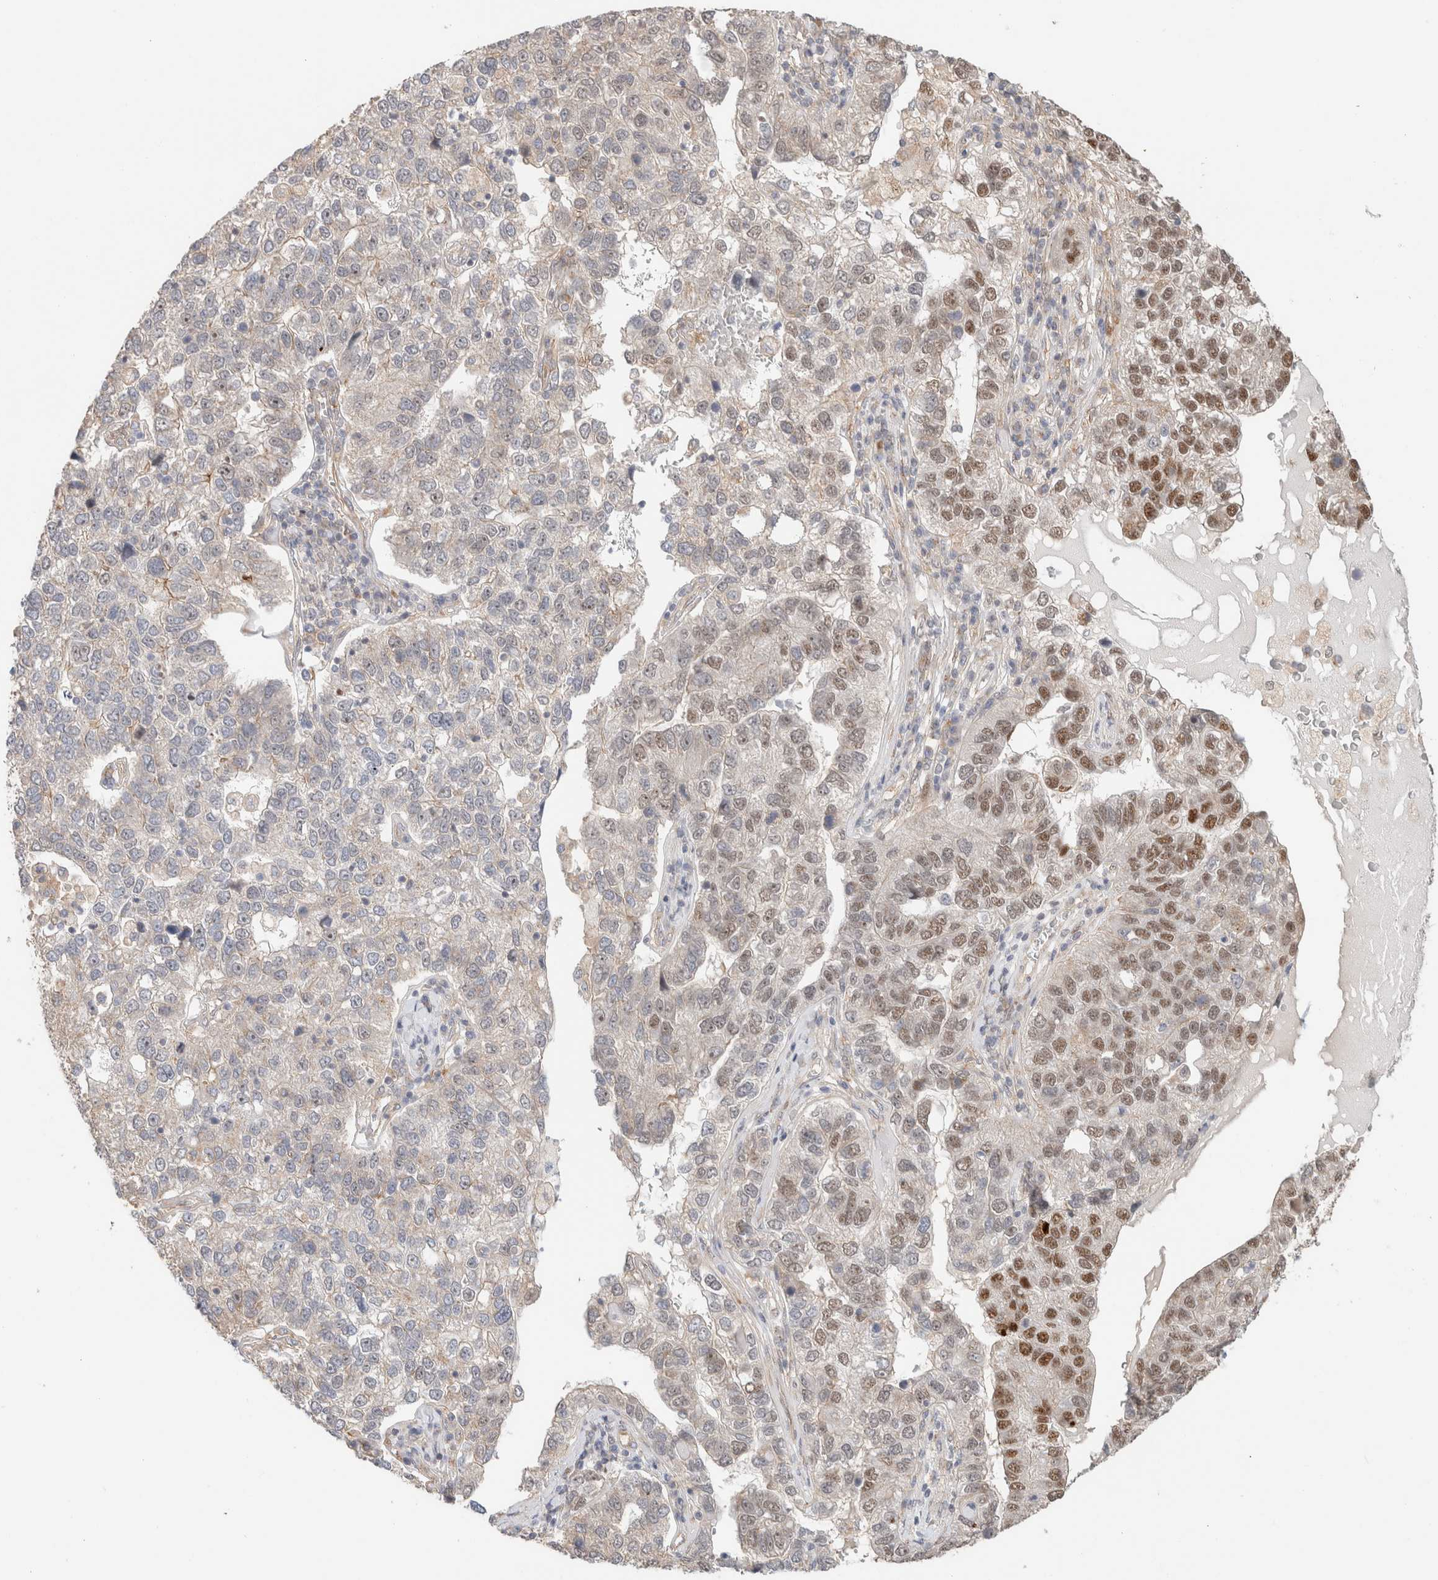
{"staining": {"intensity": "moderate", "quantity": "<25%", "location": "nuclear"}, "tissue": "pancreatic cancer", "cell_type": "Tumor cells", "image_type": "cancer", "snomed": [{"axis": "morphology", "description": "Adenocarcinoma, NOS"}, {"axis": "topography", "description": "Pancreas"}], "caption": "Immunohistochemical staining of pancreatic adenocarcinoma exhibits moderate nuclear protein positivity in about <25% of tumor cells.", "gene": "ID3", "patient": {"sex": "female", "age": 61}}